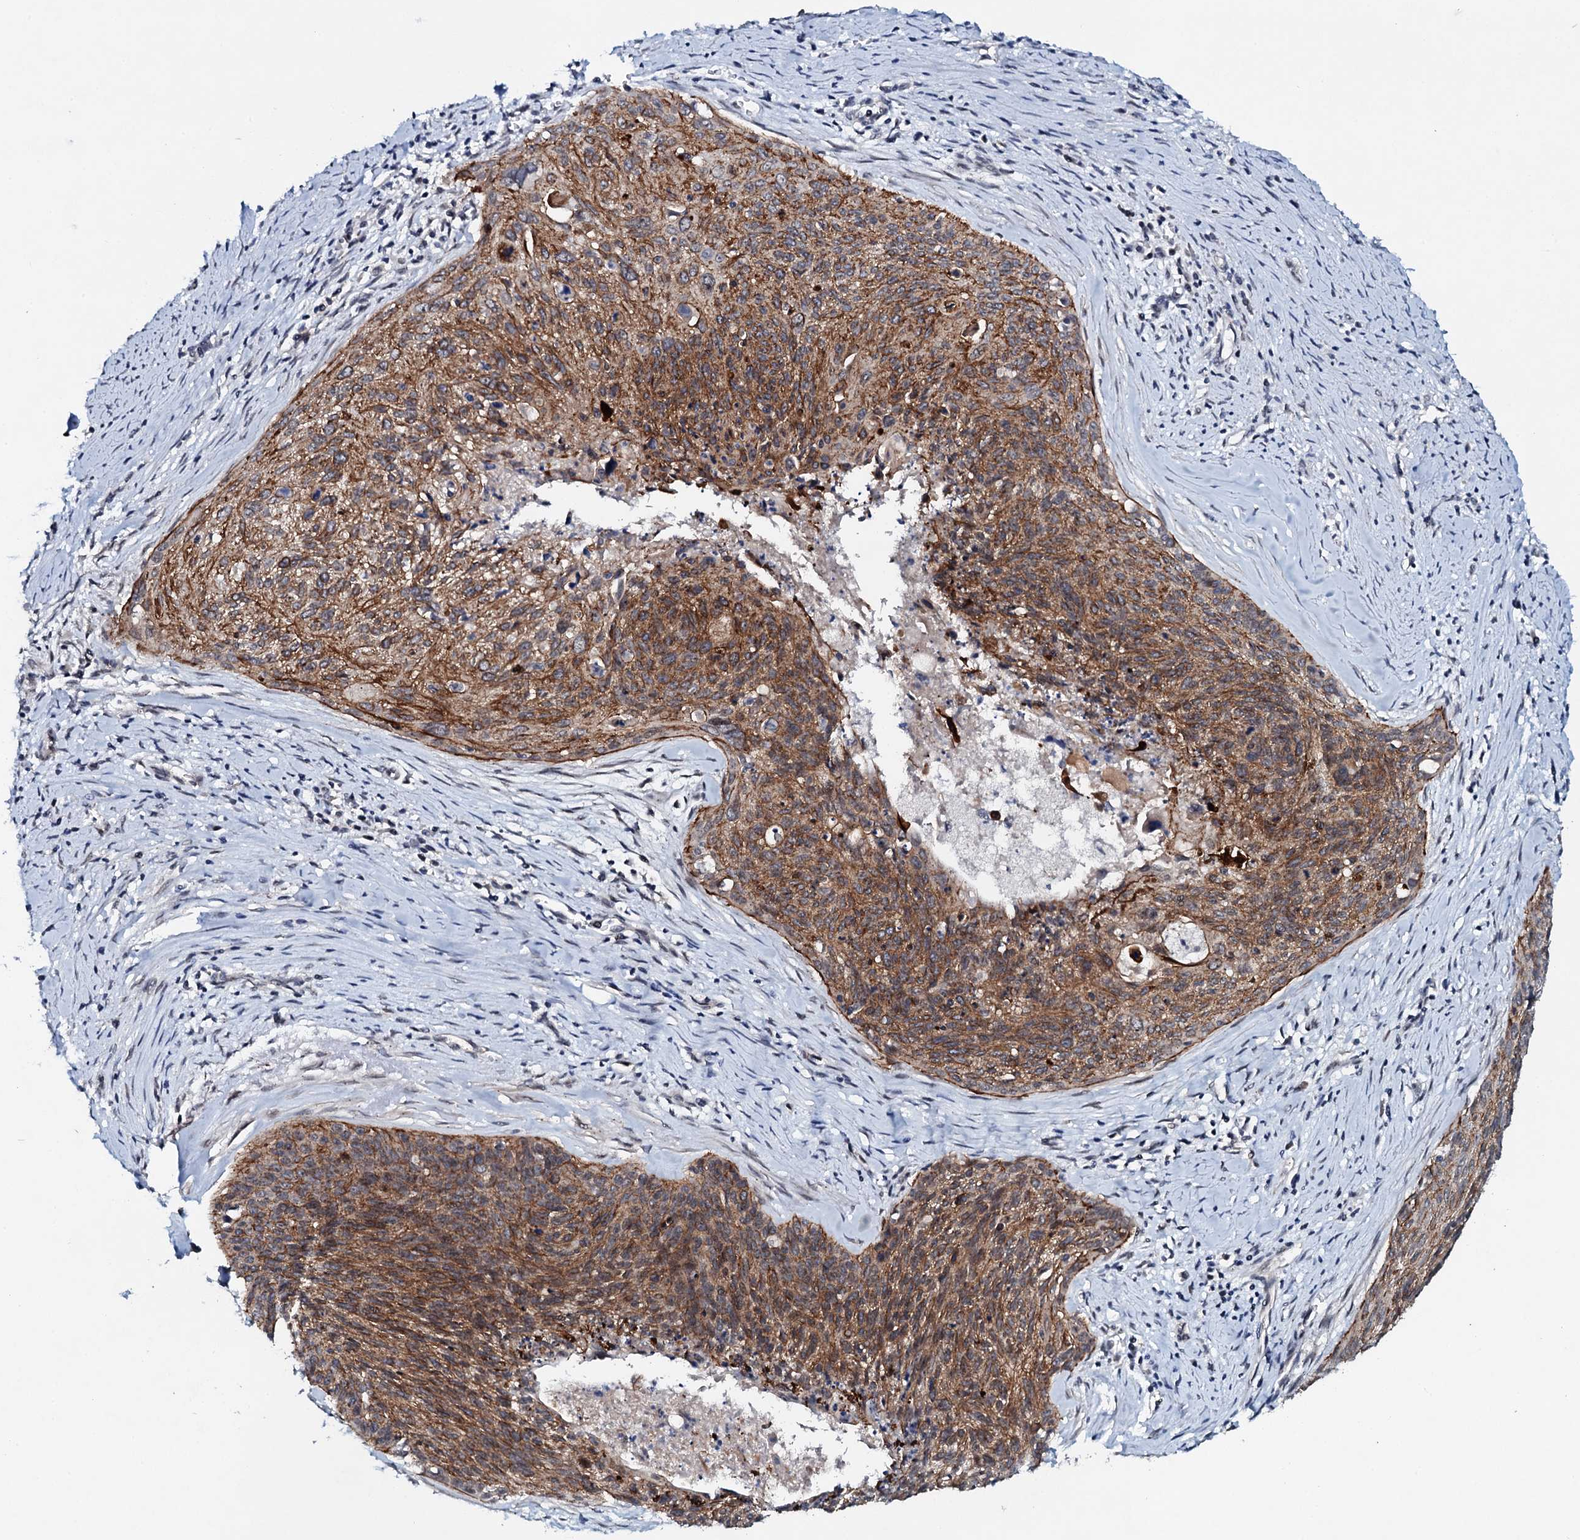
{"staining": {"intensity": "moderate", "quantity": ">75%", "location": "cytoplasmic/membranous"}, "tissue": "cervical cancer", "cell_type": "Tumor cells", "image_type": "cancer", "snomed": [{"axis": "morphology", "description": "Squamous cell carcinoma, NOS"}, {"axis": "topography", "description": "Cervix"}], "caption": "IHC (DAB) staining of cervical cancer (squamous cell carcinoma) exhibits moderate cytoplasmic/membranous protein positivity in approximately >75% of tumor cells.", "gene": "SNTA1", "patient": {"sex": "female", "age": 55}}